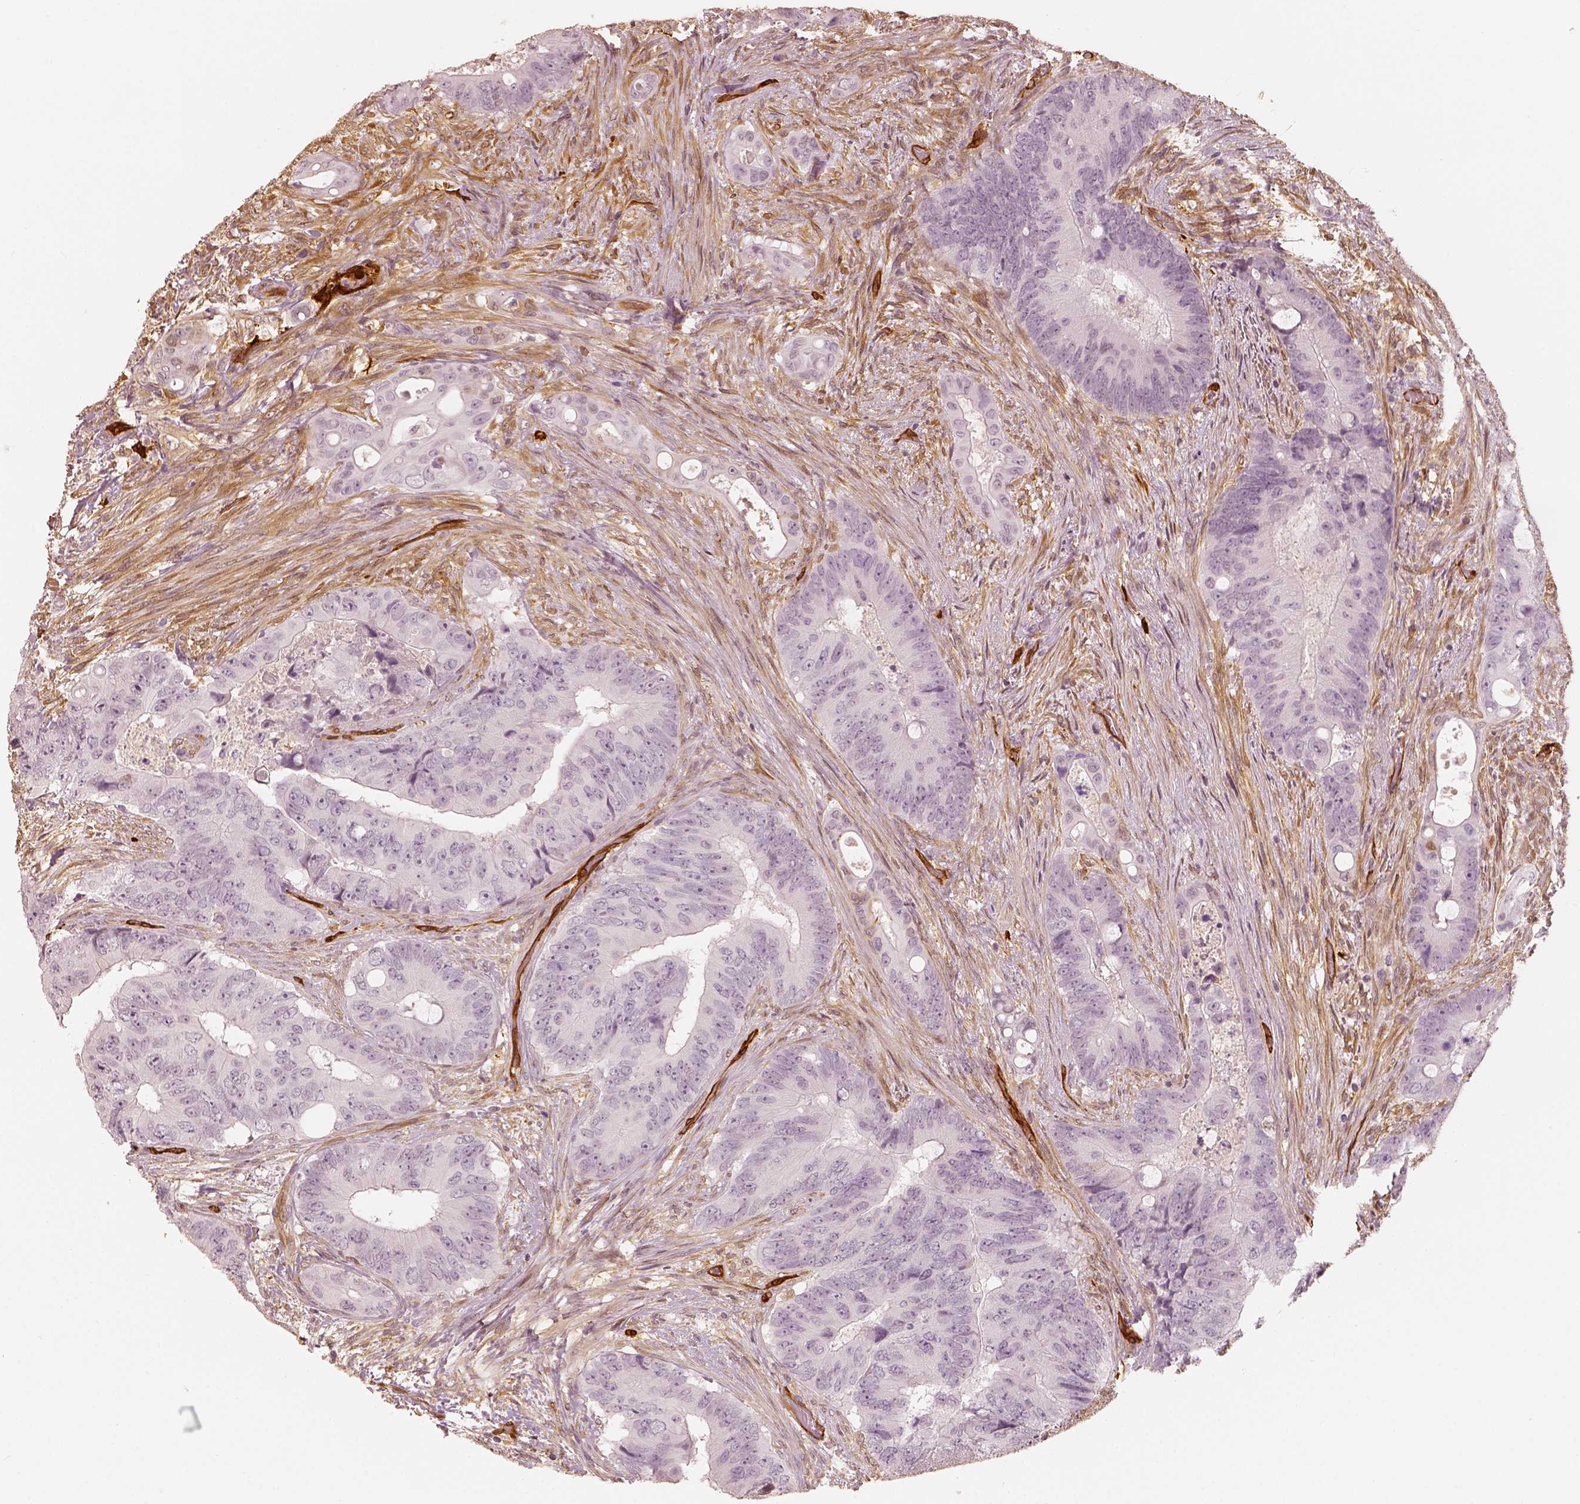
{"staining": {"intensity": "negative", "quantity": "none", "location": "none"}, "tissue": "colorectal cancer", "cell_type": "Tumor cells", "image_type": "cancer", "snomed": [{"axis": "morphology", "description": "Adenocarcinoma, NOS"}, {"axis": "topography", "description": "Rectum"}], "caption": "Human colorectal cancer (adenocarcinoma) stained for a protein using IHC demonstrates no positivity in tumor cells.", "gene": "FSCN1", "patient": {"sex": "male", "age": 78}}